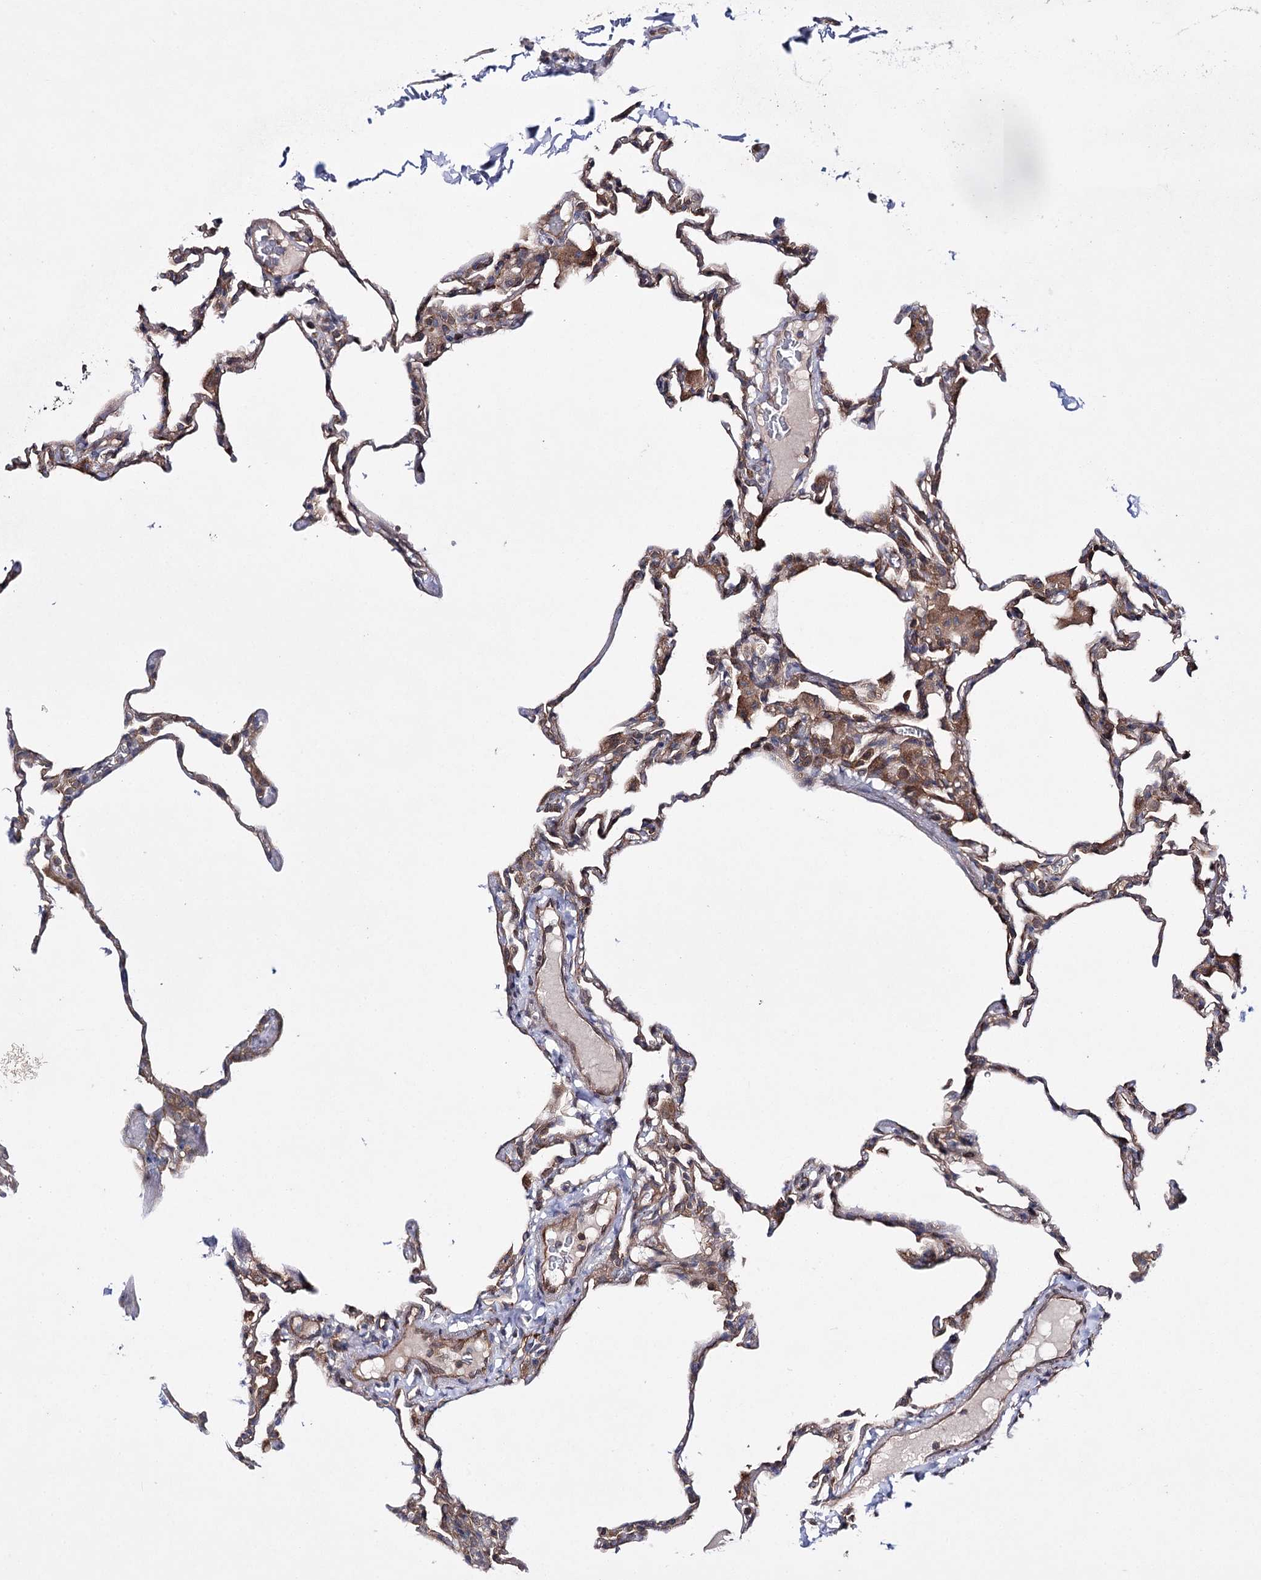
{"staining": {"intensity": "moderate", "quantity": "<25%", "location": "cytoplasmic/membranous"}, "tissue": "lung", "cell_type": "Alveolar cells", "image_type": "normal", "snomed": [{"axis": "morphology", "description": "Normal tissue, NOS"}, {"axis": "topography", "description": "Lung"}], "caption": "A photomicrograph of lung stained for a protein displays moderate cytoplasmic/membranous brown staining in alveolar cells.", "gene": "BCR", "patient": {"sex": "male", "age": 20}}